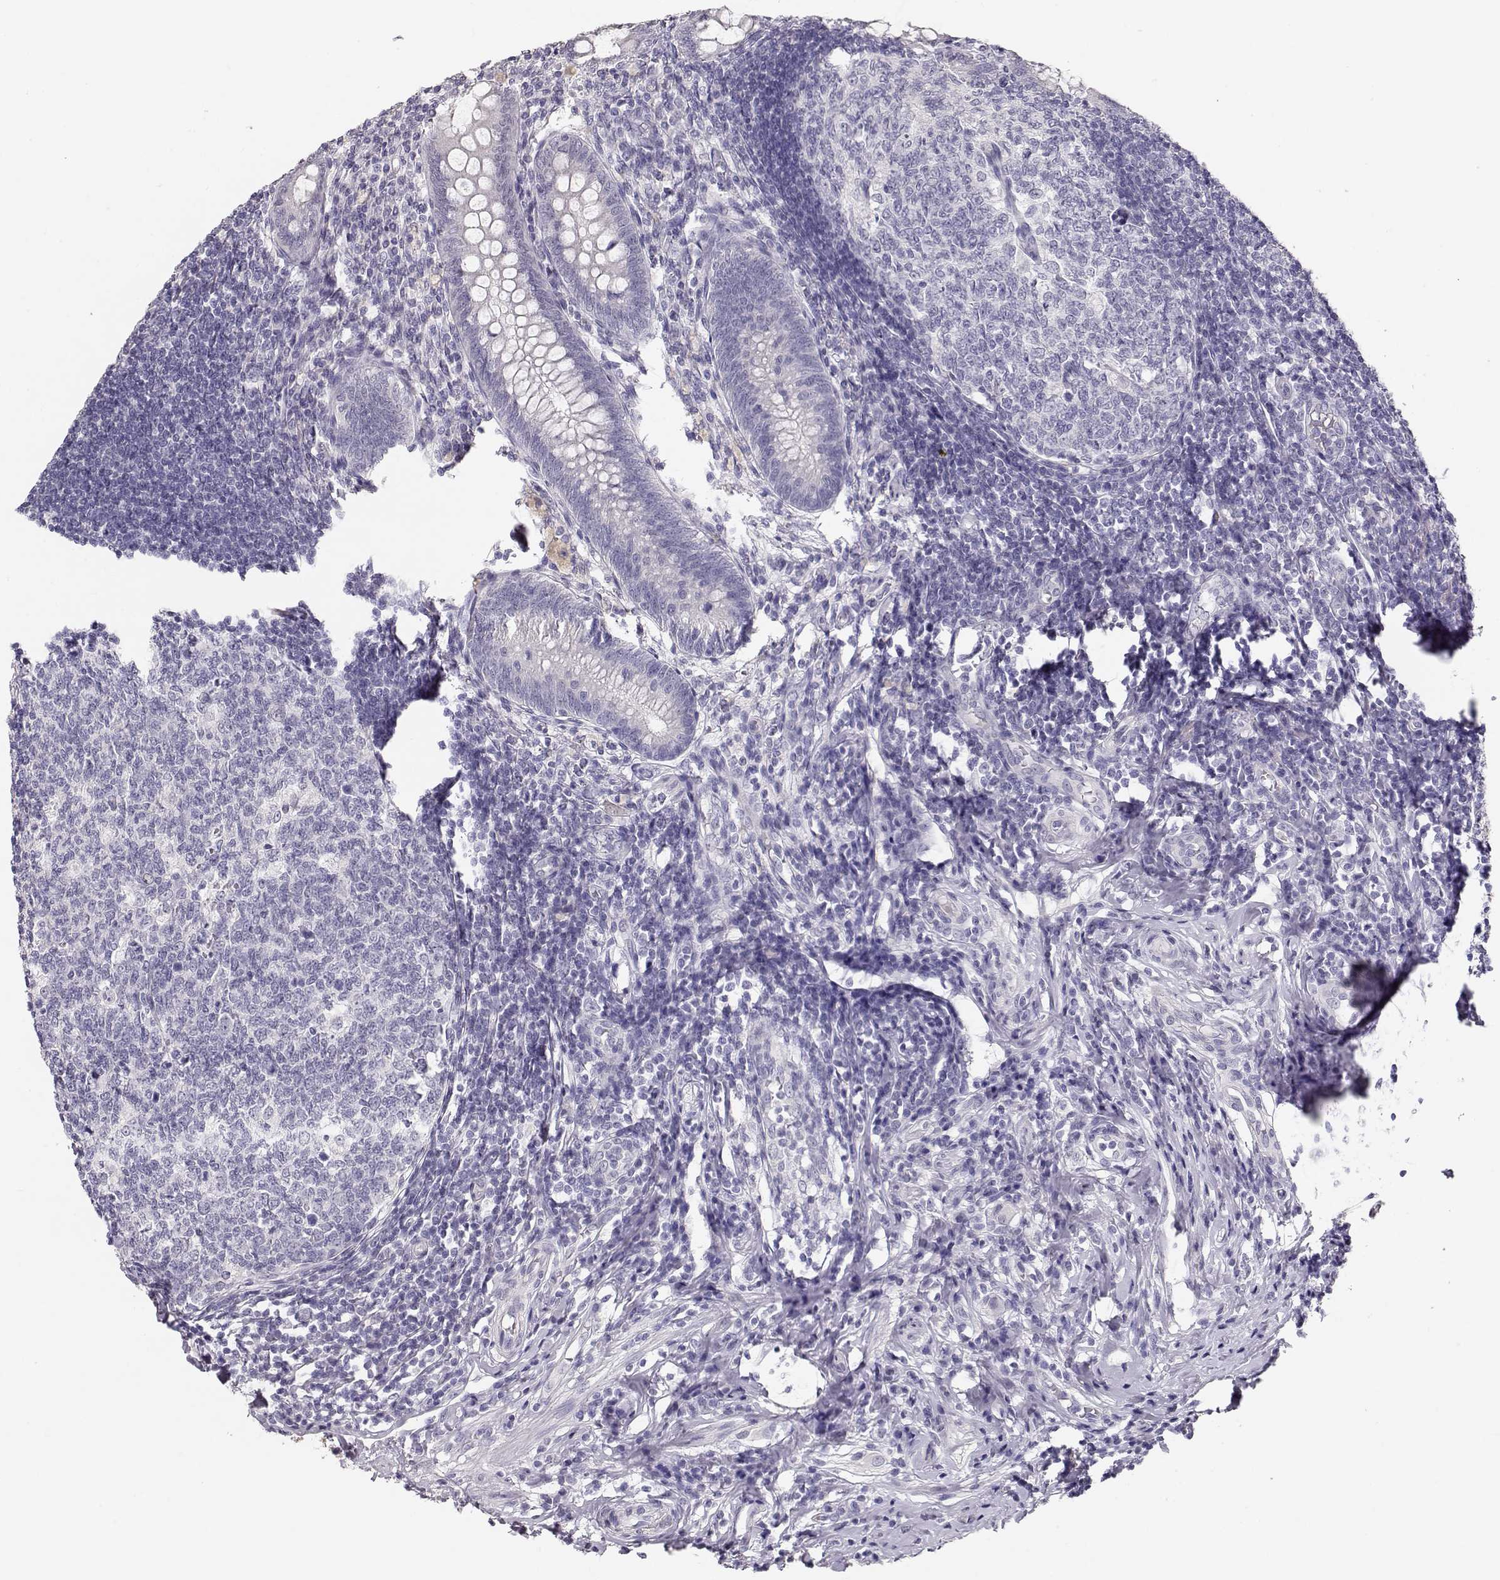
{"staining": {"intensity": "negative", "quantity": "none", "location": "none"}, "tissue": "appendix", "cell_type": "Glandular cells", "image_type": "normal", "snomed": [{"axis": "morphology", "description": "Normal tissue, NOS"}, {"axis": "morphology", "description": "Inflammation, NOS"}, {"axis": "topography", "description": "Appendix"}], "caption": "High power microscopy image of an immunohistochemistry micrograph of benign appendix, revealing no significant staining in glandular cells. (Stains: DAB (3,3'-diaminobenzidine) immunohistochemistry with hematoxylin counter stain, Microscopy: brightfield microscopy at high magnification).", "gene": "MAGEC1", "patient": {"sex": "male", "age": 16}}